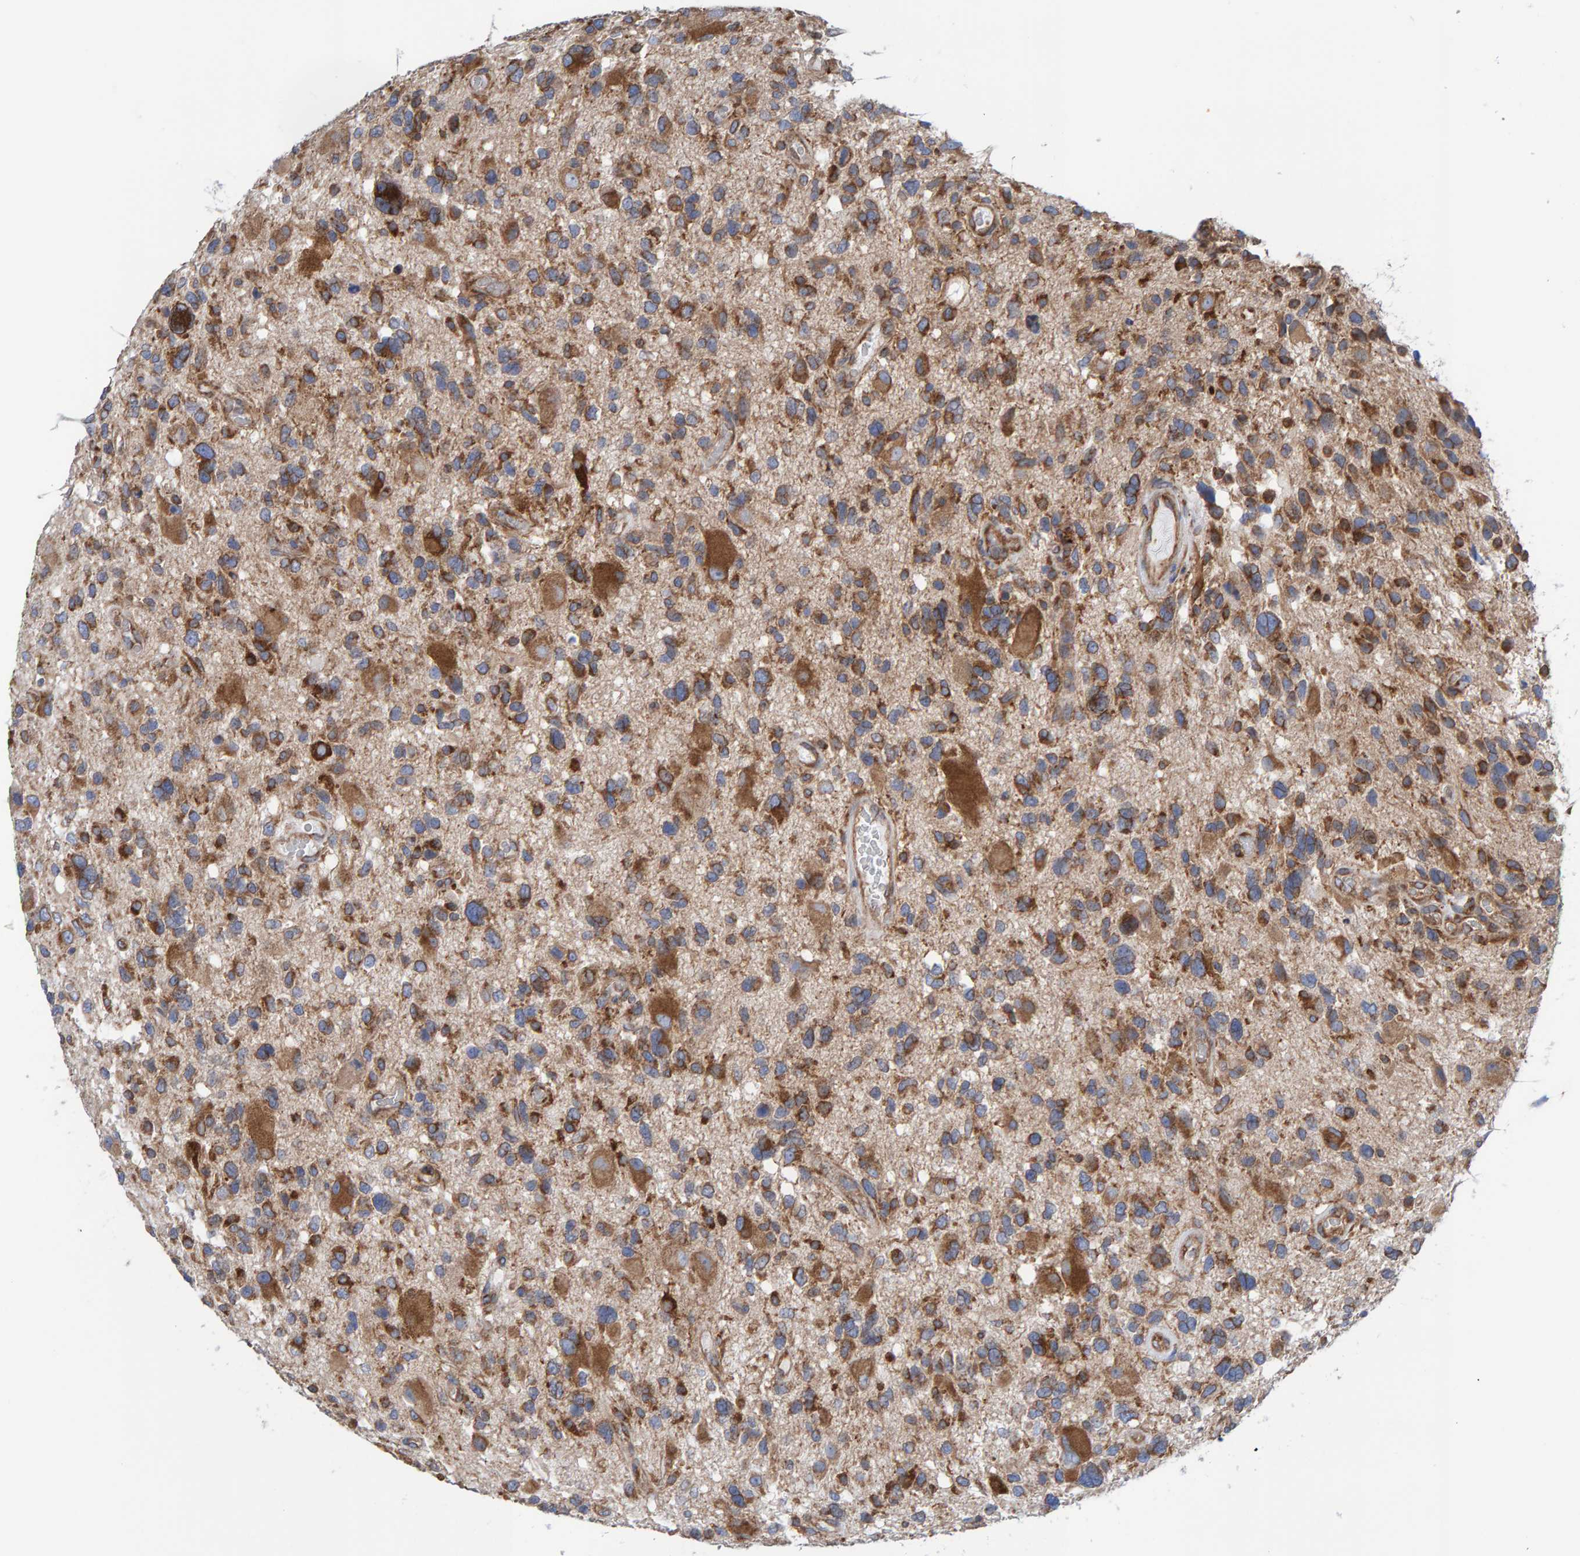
{"staining": {"intensity": "moderate", "quantity": ">75%", "location": "cytoplasmic/membranous"}, "tissue": "glioma", "cell_type": "Tumor cells", "image_type": "cancer", "snomed": [{"axis": "morphology", "description": "Glioma, malignant, High grade"}, {"axis": "topography", "description": "Brain"}], "caption": "Immunohistochemical staining of glioma shows medium levels of moderate cytoplasmic/membranous positivity in approximately >75% of tumor cells. (IHC, brightfield microscopy, high magnification).", "gene": "CDK5RAP3", "patient": {"sex": "male", "age": 33}}